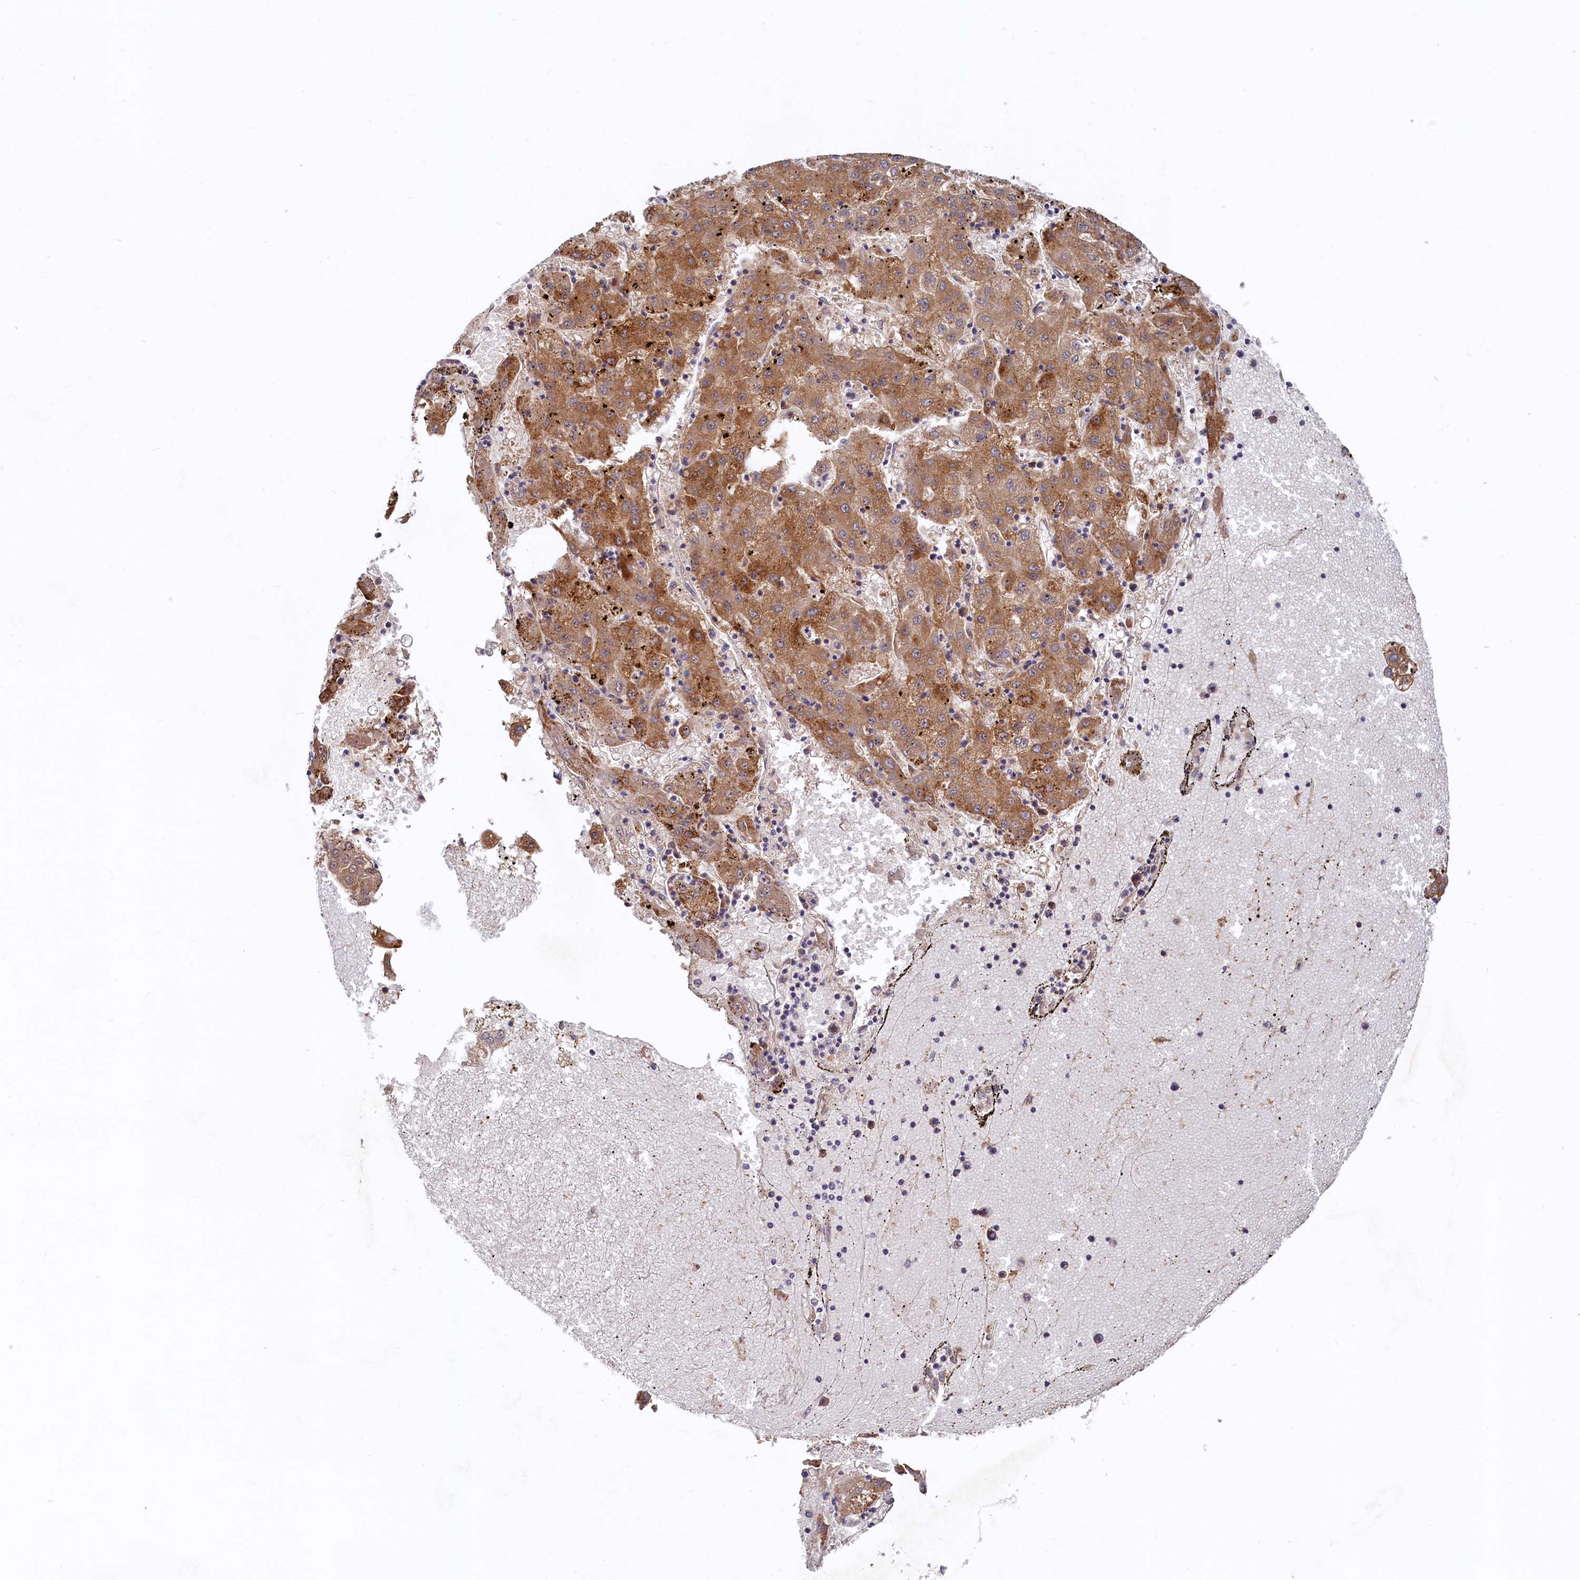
{"staining": {"intensity": "moderate", "quantity": ">75%", "location": "cytoplasmic/membranous"}, "tissue": "liver cancer", "cell_type": "Tumor cells", "image_type": "cancer", "snomed": [{"axis": "morphology", "description": "Carcinoma, Hepatocellular, NOS"}, {"axis": "topography", "description": "Liver"}], "caption": "About >75% of tumor cells in human hepatocellular carcinoma (liver) exhibit moderate cytoplasmic/membranous protein expression as visualized by brown immunohistochemical staining.", "gene": "RGS7BP", "patient": {"sex": "male", "age": 72}}